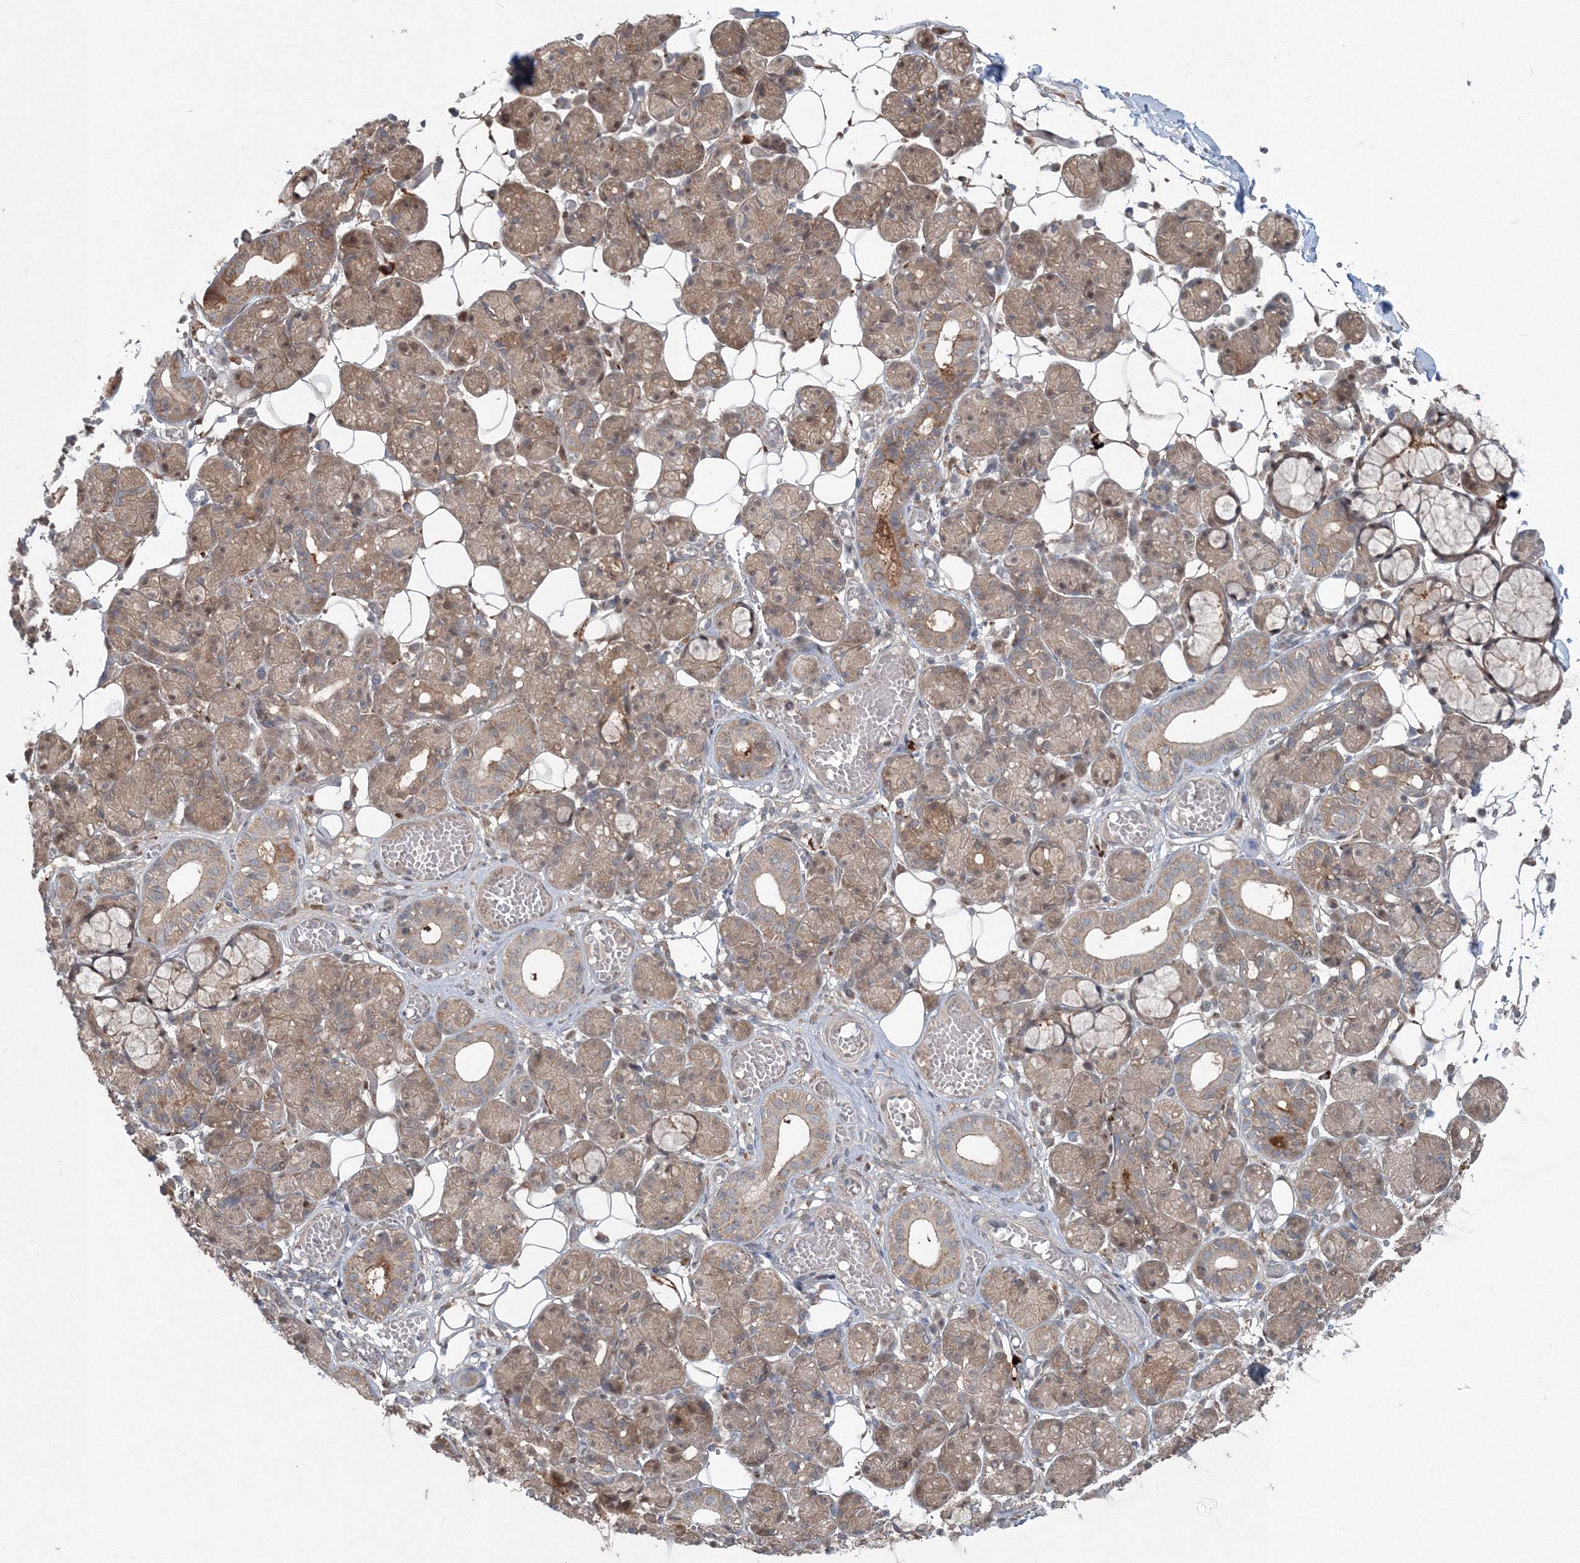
{"staining": {"intensity": "moderate", "quantity": ">75%", "location": "cytoplasmic/membranous,nuclear"}, "tissue": "salivary gland", "cell_type": "Glandular cells", "image_type": "normal", "snomed": [{"axis": "morphology", "description": "Normal tissue, NOS"}, {"axis": "topography", "description": "Salivary gland"}], "caption": "High-power microscopy captured an IHC image of unremarkable salivary gland, revealing moderate cytoplasmic/membranous,nuclear expression in about >75% of glandular cells. (DAB = brown stain, brightfield microscopy at high magnification).", "gene": "MKRN2", "patient": {"sex": "male", "age": 63}}